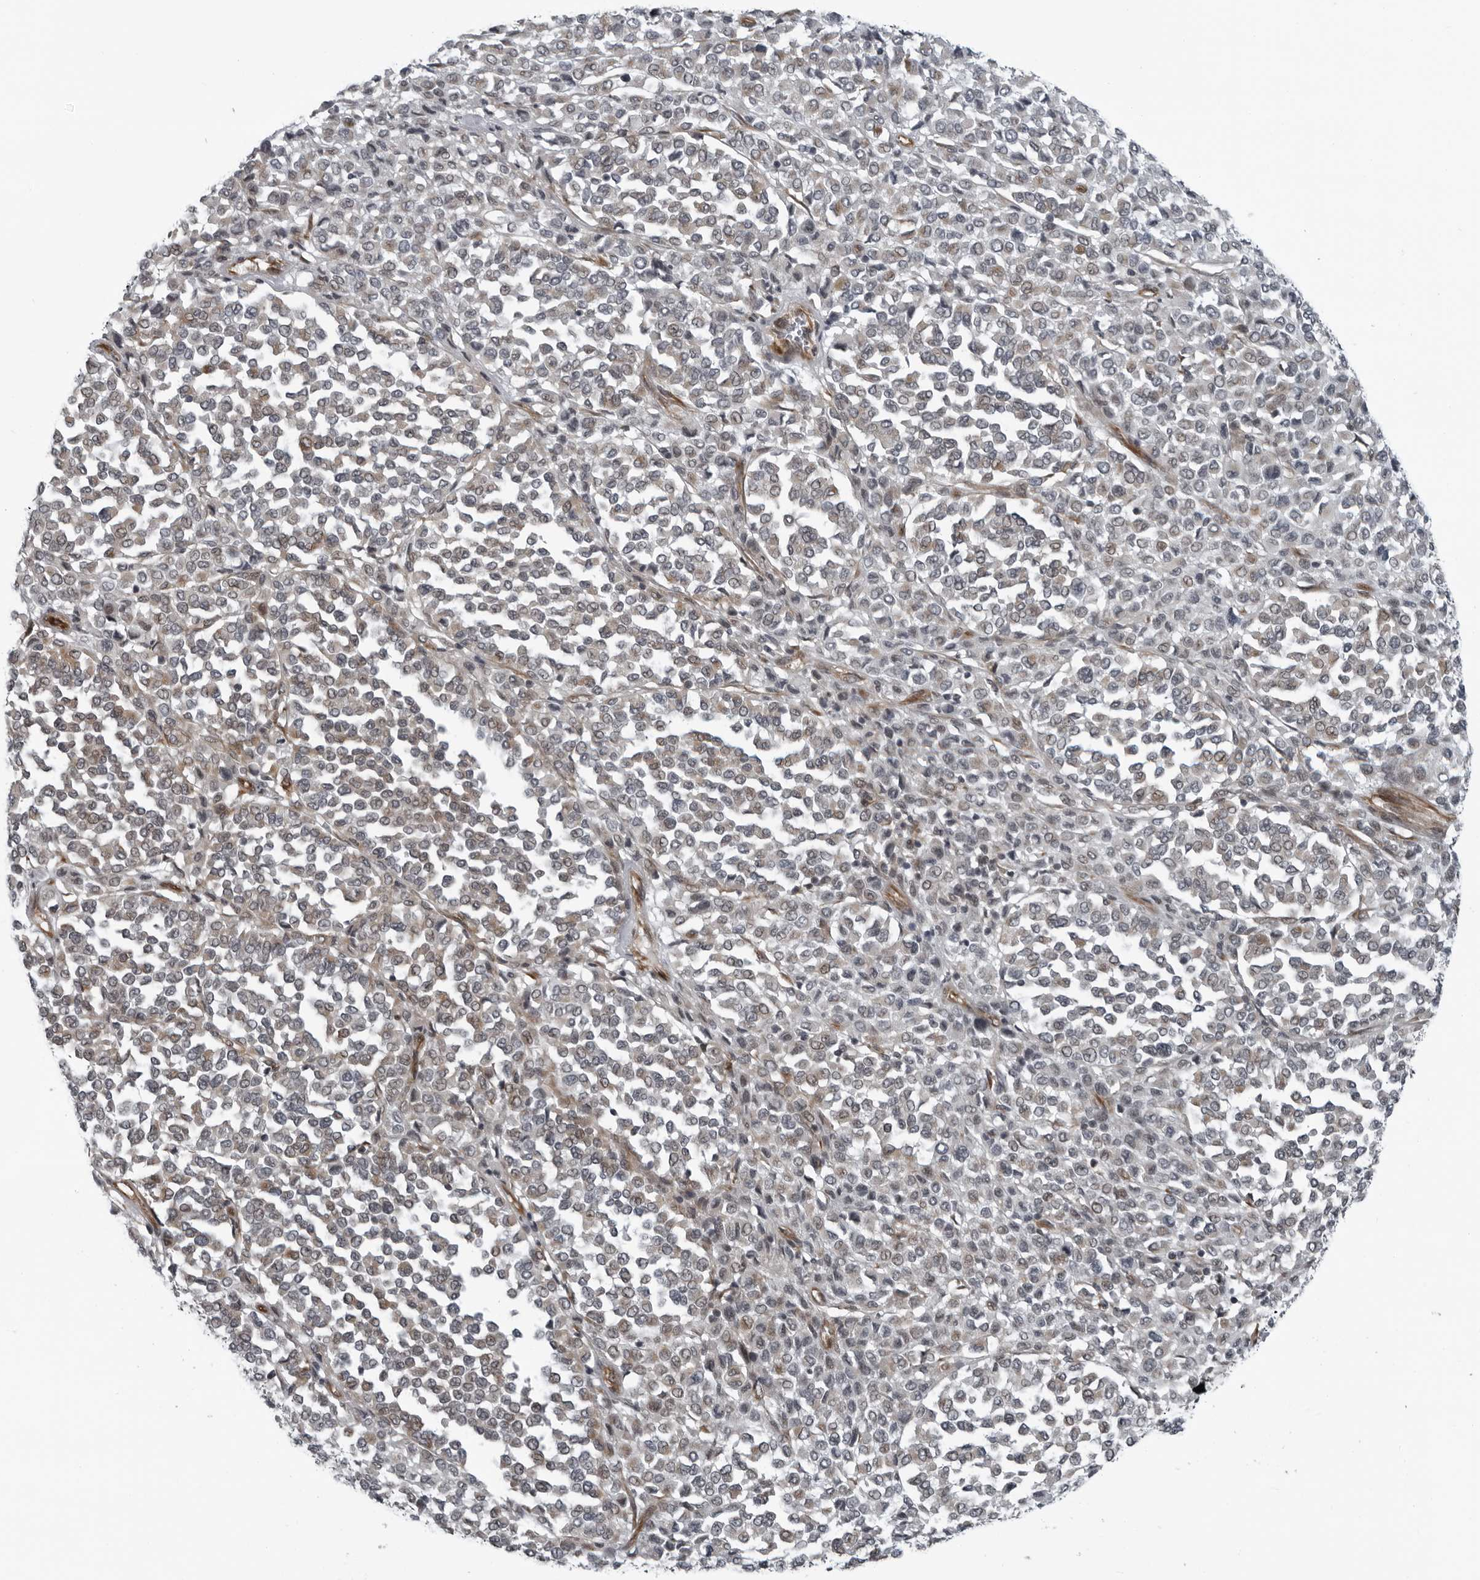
{"staining": {"intensity": "negative", "quantity": "none", "location": "none"}, "tissue": "melanoma", "cell_type": "Tumor cells", "image_type": "cancer", "snomed": [{"axis": "morphology", "description": "Malignant melanoma, Metastatic site"}, {"axis": "topography", "description": "Pancreas"}], "caption": "Immunohistochemistry (IHC) image of neoplastic tissue: malignant melanoma (metastatic site) stained with DAB (3,3'-diaminobenzidine) shows no significant protein positivity in tumor cells.", "gene": "FAM102B", "patient": {"sex": "female", "age": 30}}